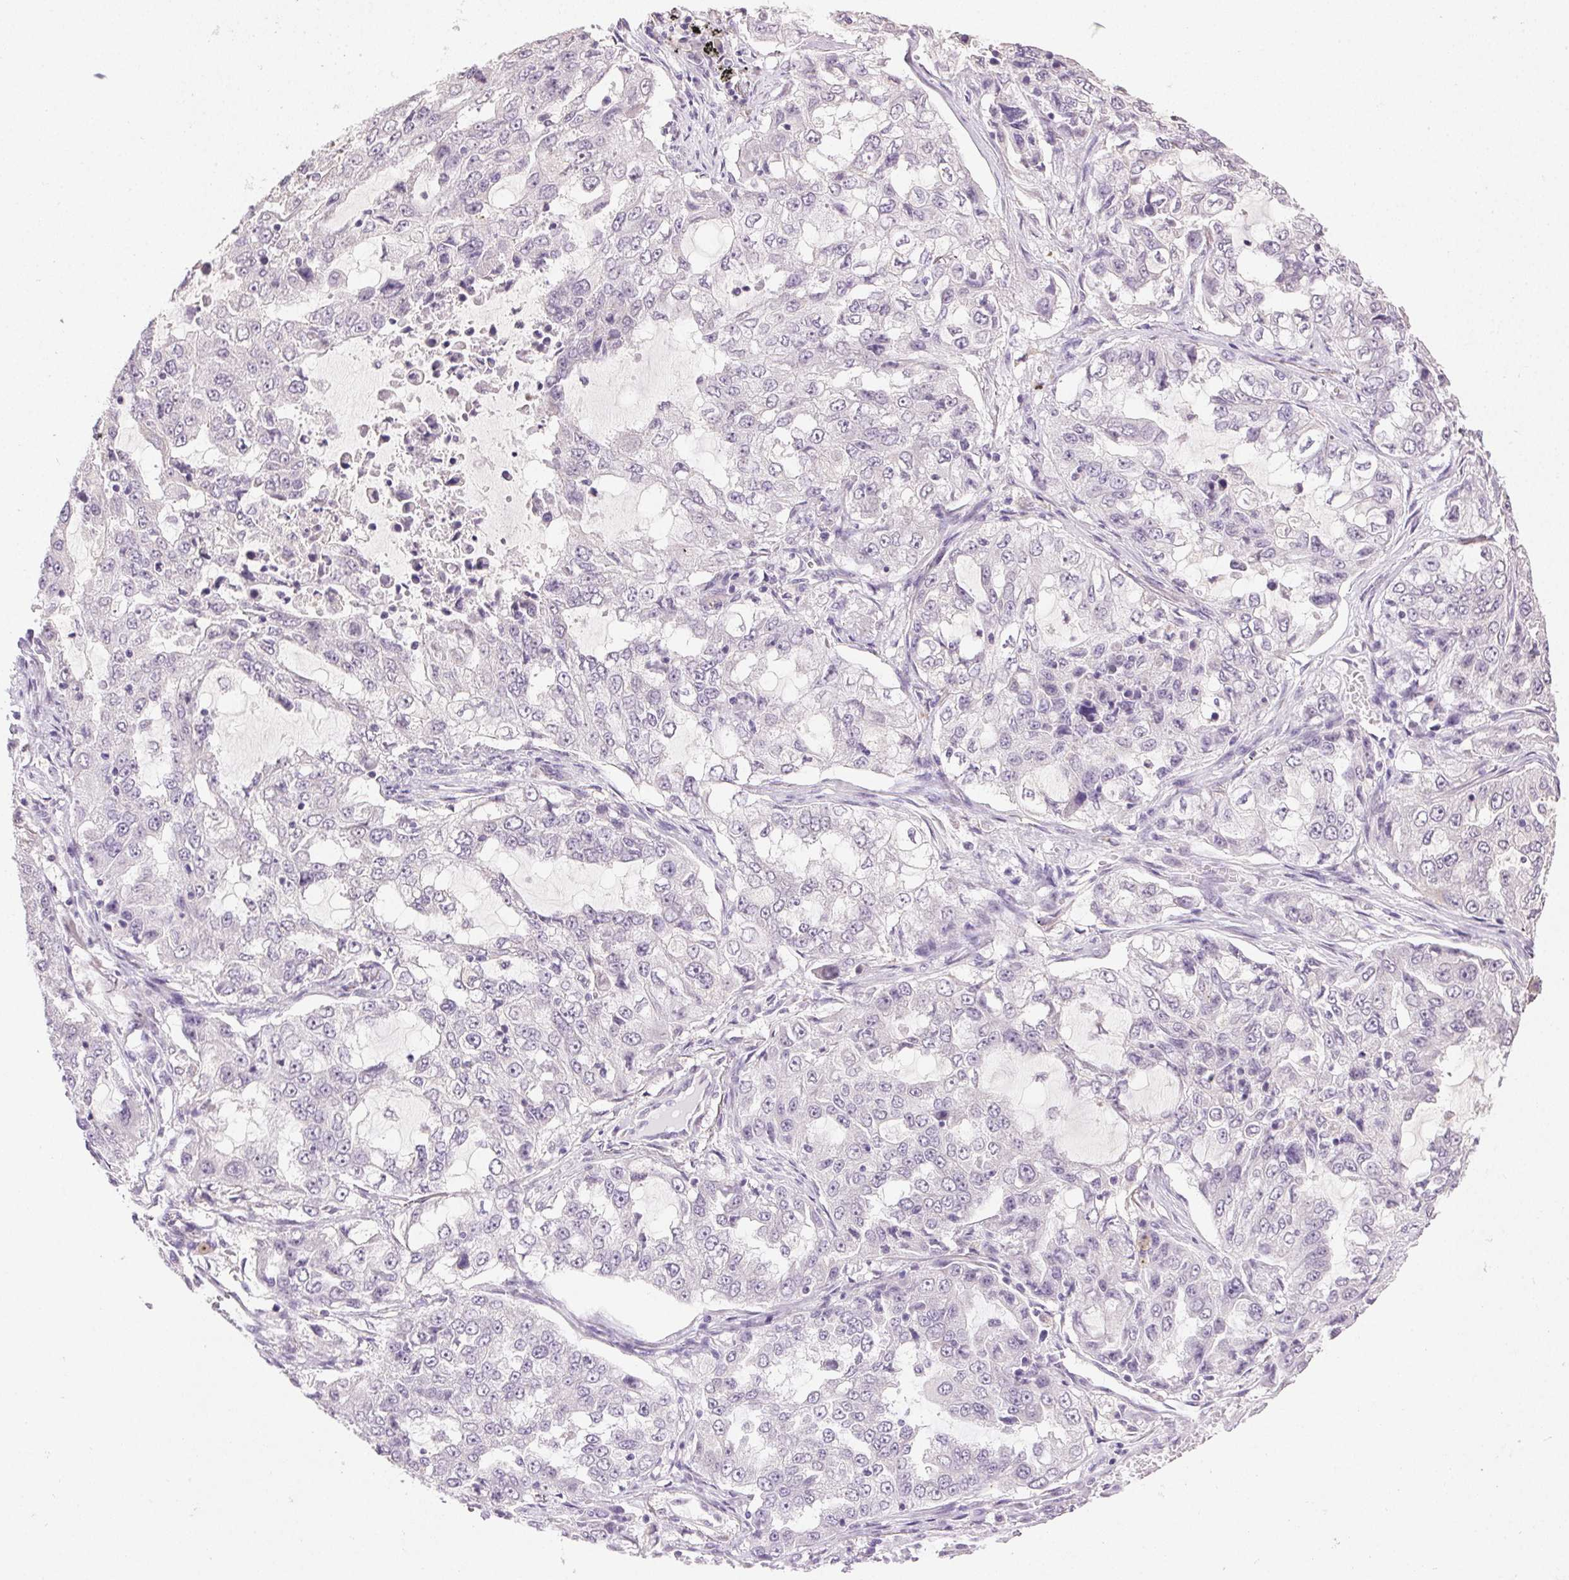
{"staining": {"intensity": "negative", "quantity": "none", "location": "none"}, "tissue": "lung cancer", "cell_type": "Tumor cells", "image_type": "cancer", "snomed": [{"axis": "morphology", "description": "Adenocarcinoma, NOS"}, {"axis": "topography", "description": "Lung"}], "caption": "Lung cancer (adenocarcinoma) was stained to show a protein in brown. There is no significant expression in tumor cells. (DAB (3,3'-diaminobenzidine) IHC with hematoxylin counter stain).", "gene": "CLDN10", "patient": {"sex": "female", "age": 61}}